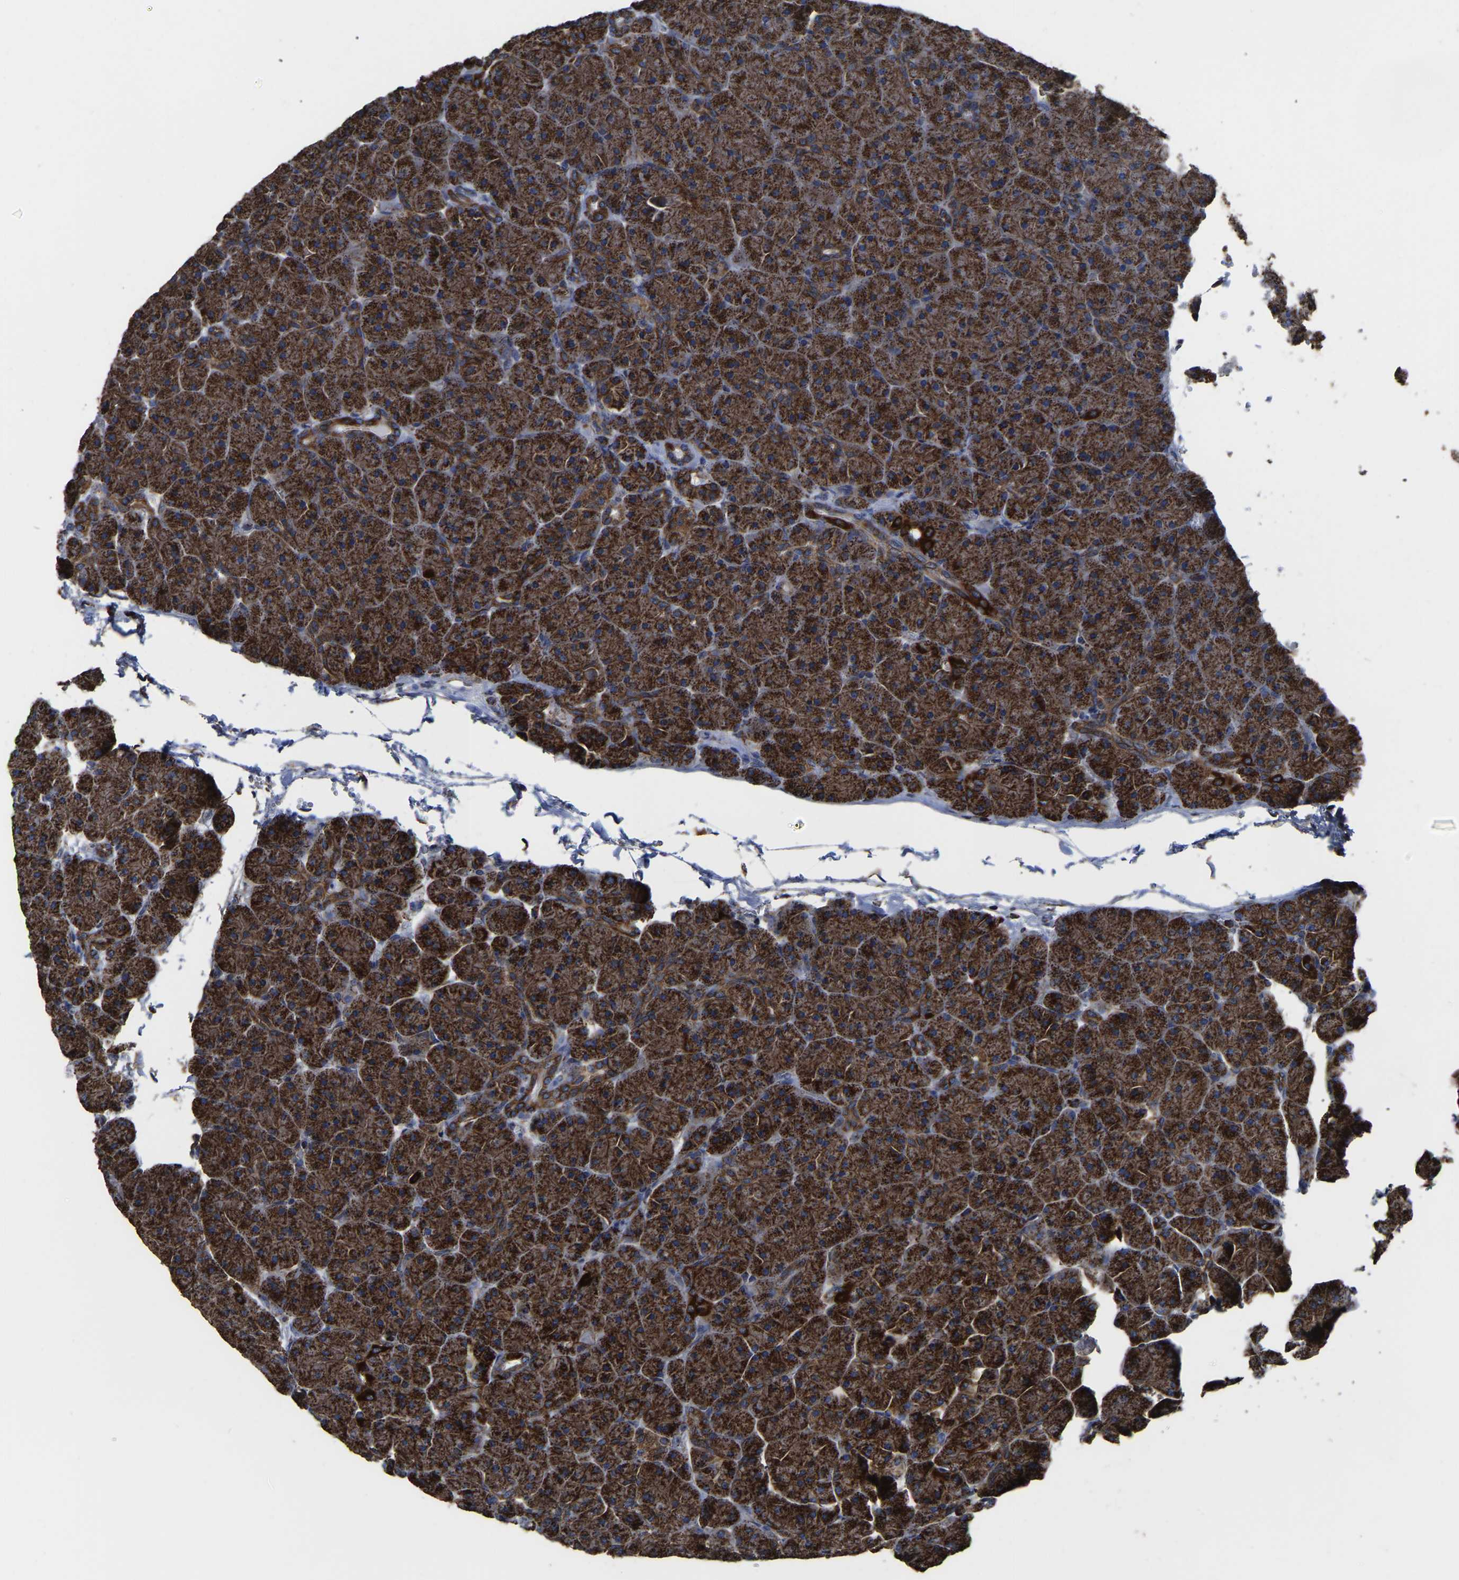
{"staining": {"intensity": "strong", "quantity": ">75%", "location": "cytoplasmic/membranous"}, "tissue": "pancreas", "cell_type": "Exocrine glandular cells", "image_type": "normal", "snomed": [{"axis": "morphology", "description": "Normal tissue, NOS"}, {"axis": "topography", "description": "Pancreas"}], "caption": "The image reveals immunohistochemical staining of benign pancreas. There is strong cytoplasmic/membranous expression is seen in approximately >75% of exocrine glandular cells.", "gene": "ETFA", "patient": {"sex": "male", "age": 66}}